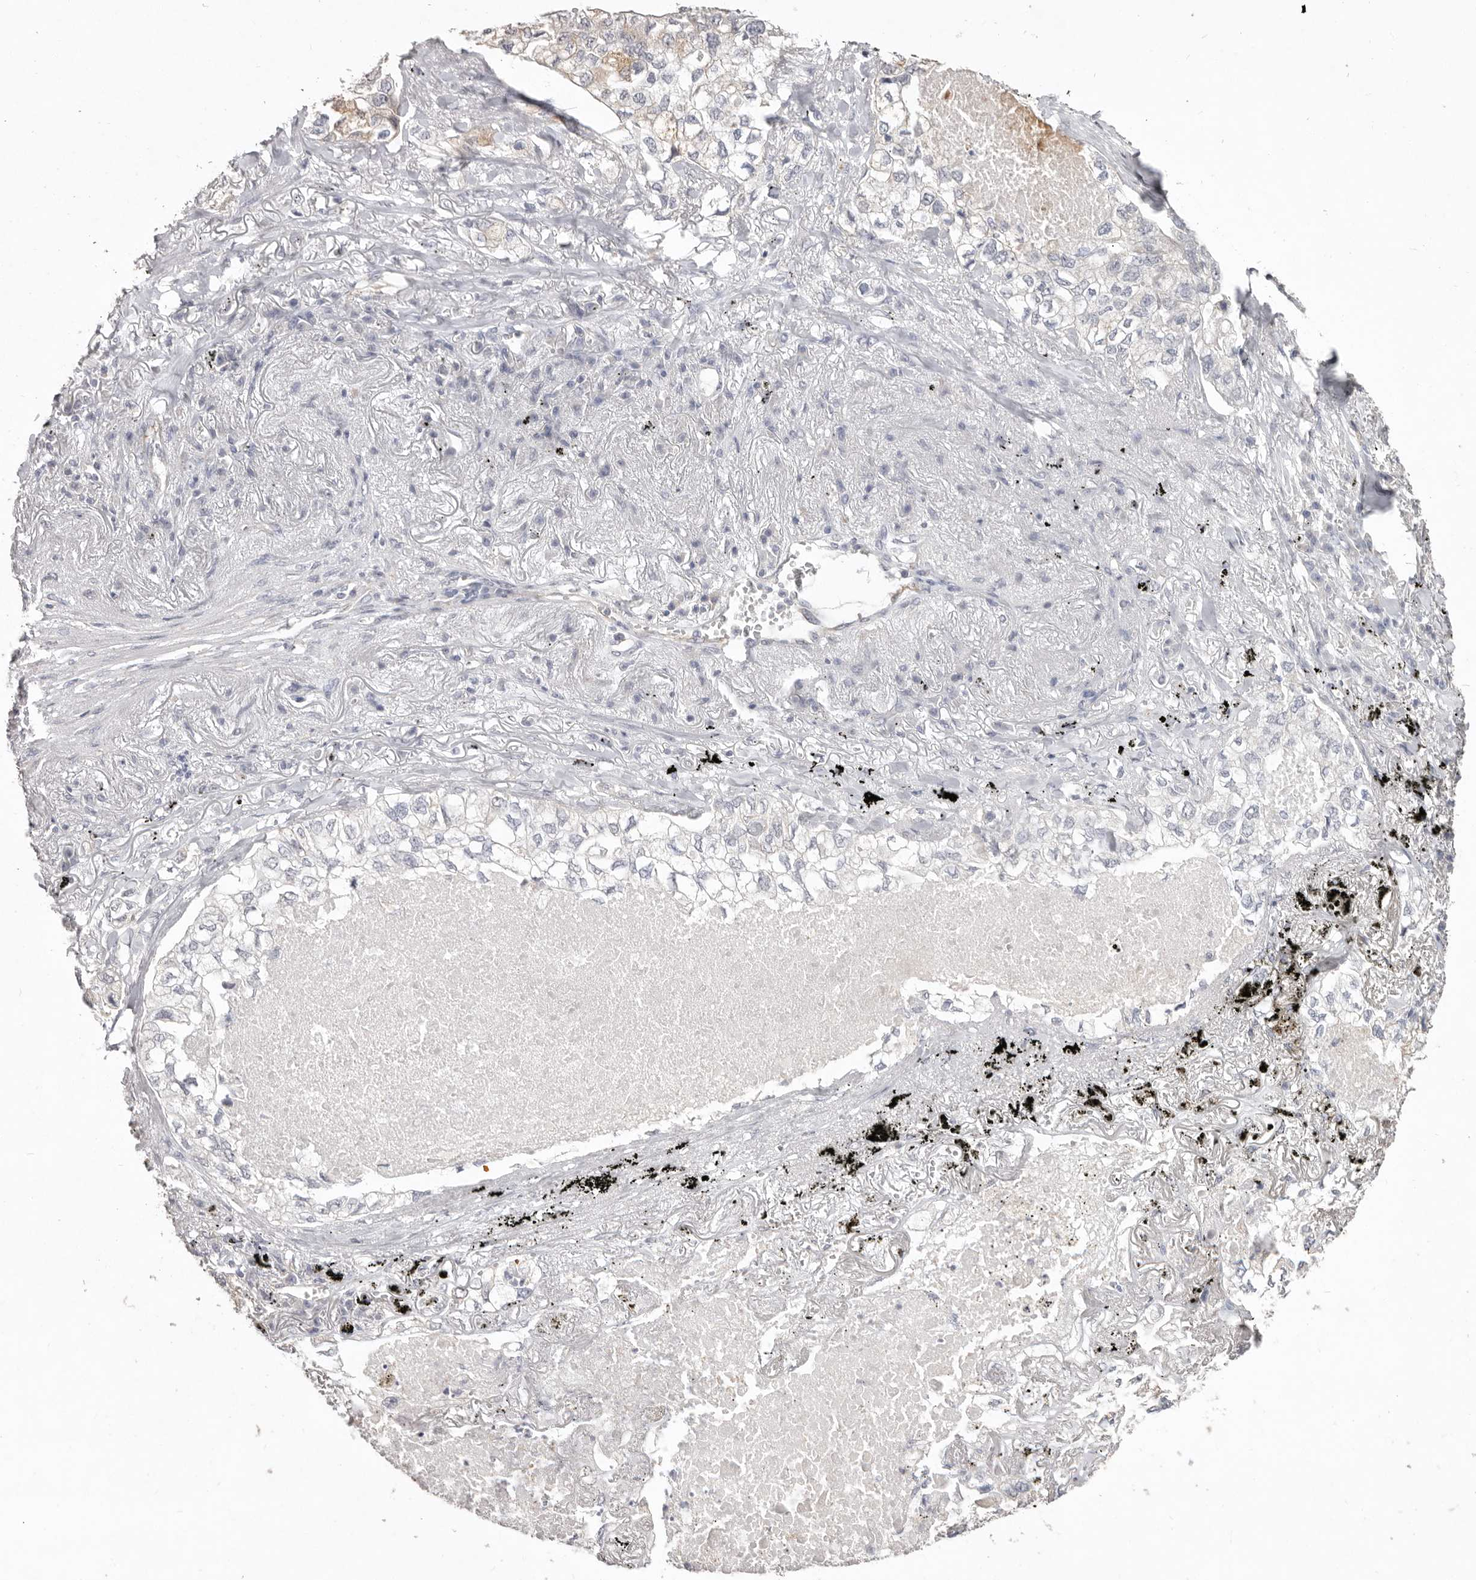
{"staining": {"intensity": "negative", "quantity": "none", "location": "none"}, "tissue": "lung cancer", "cell_type": "Tumor cells", "image_type": "cancer", "snomed": [{"axis": "morphology", "description": "Adenocarcinoma, NOS"}, {"axis": "topography", "description": "Lung"}], "caption": "Tumor cells show no significant expression in adenocarcinoma (lung).", "gene": "ZYG11B", "patient": {"sex": "male", "age": 65}}